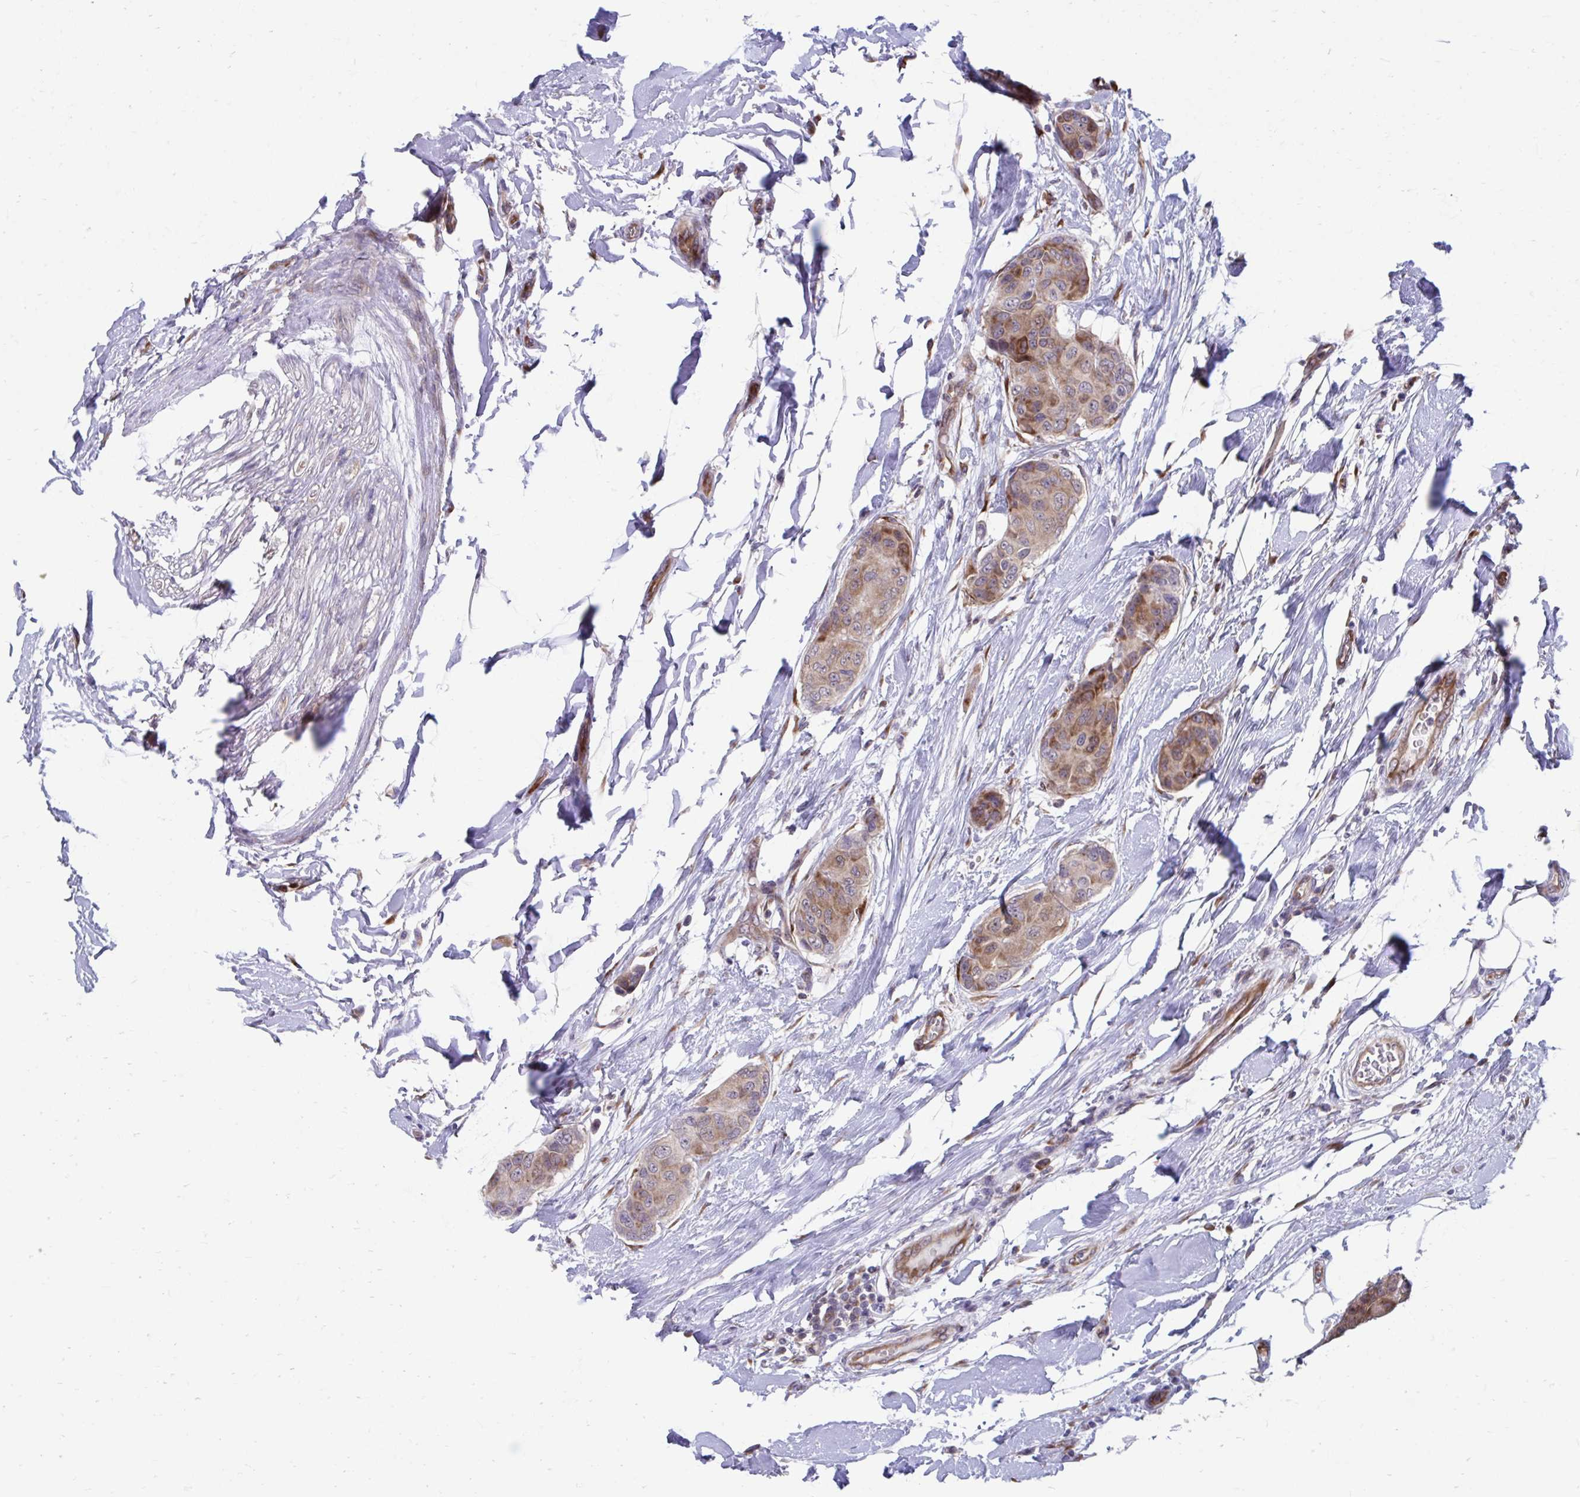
{"staining": {"intensity": "moderate", "quantity": ">75%", "location": "cytoplasmic/membranous"}, "tissue": "breast cancer", "cell_type": "Tumor cells", "image_type": "cancer", "snomed": [{"axis": "morphology", "description": "Duct carcinoma"}, {"axis": "topography", "description": "Breast"}, {"axis": "topography", "description": "Lymph node"}], "caption": "Human breast cancer stained with a protein marker reveals moderate staining in tumor cells.", "gene": "SELENON", "patient": {"sex": "female", "age": 80}}